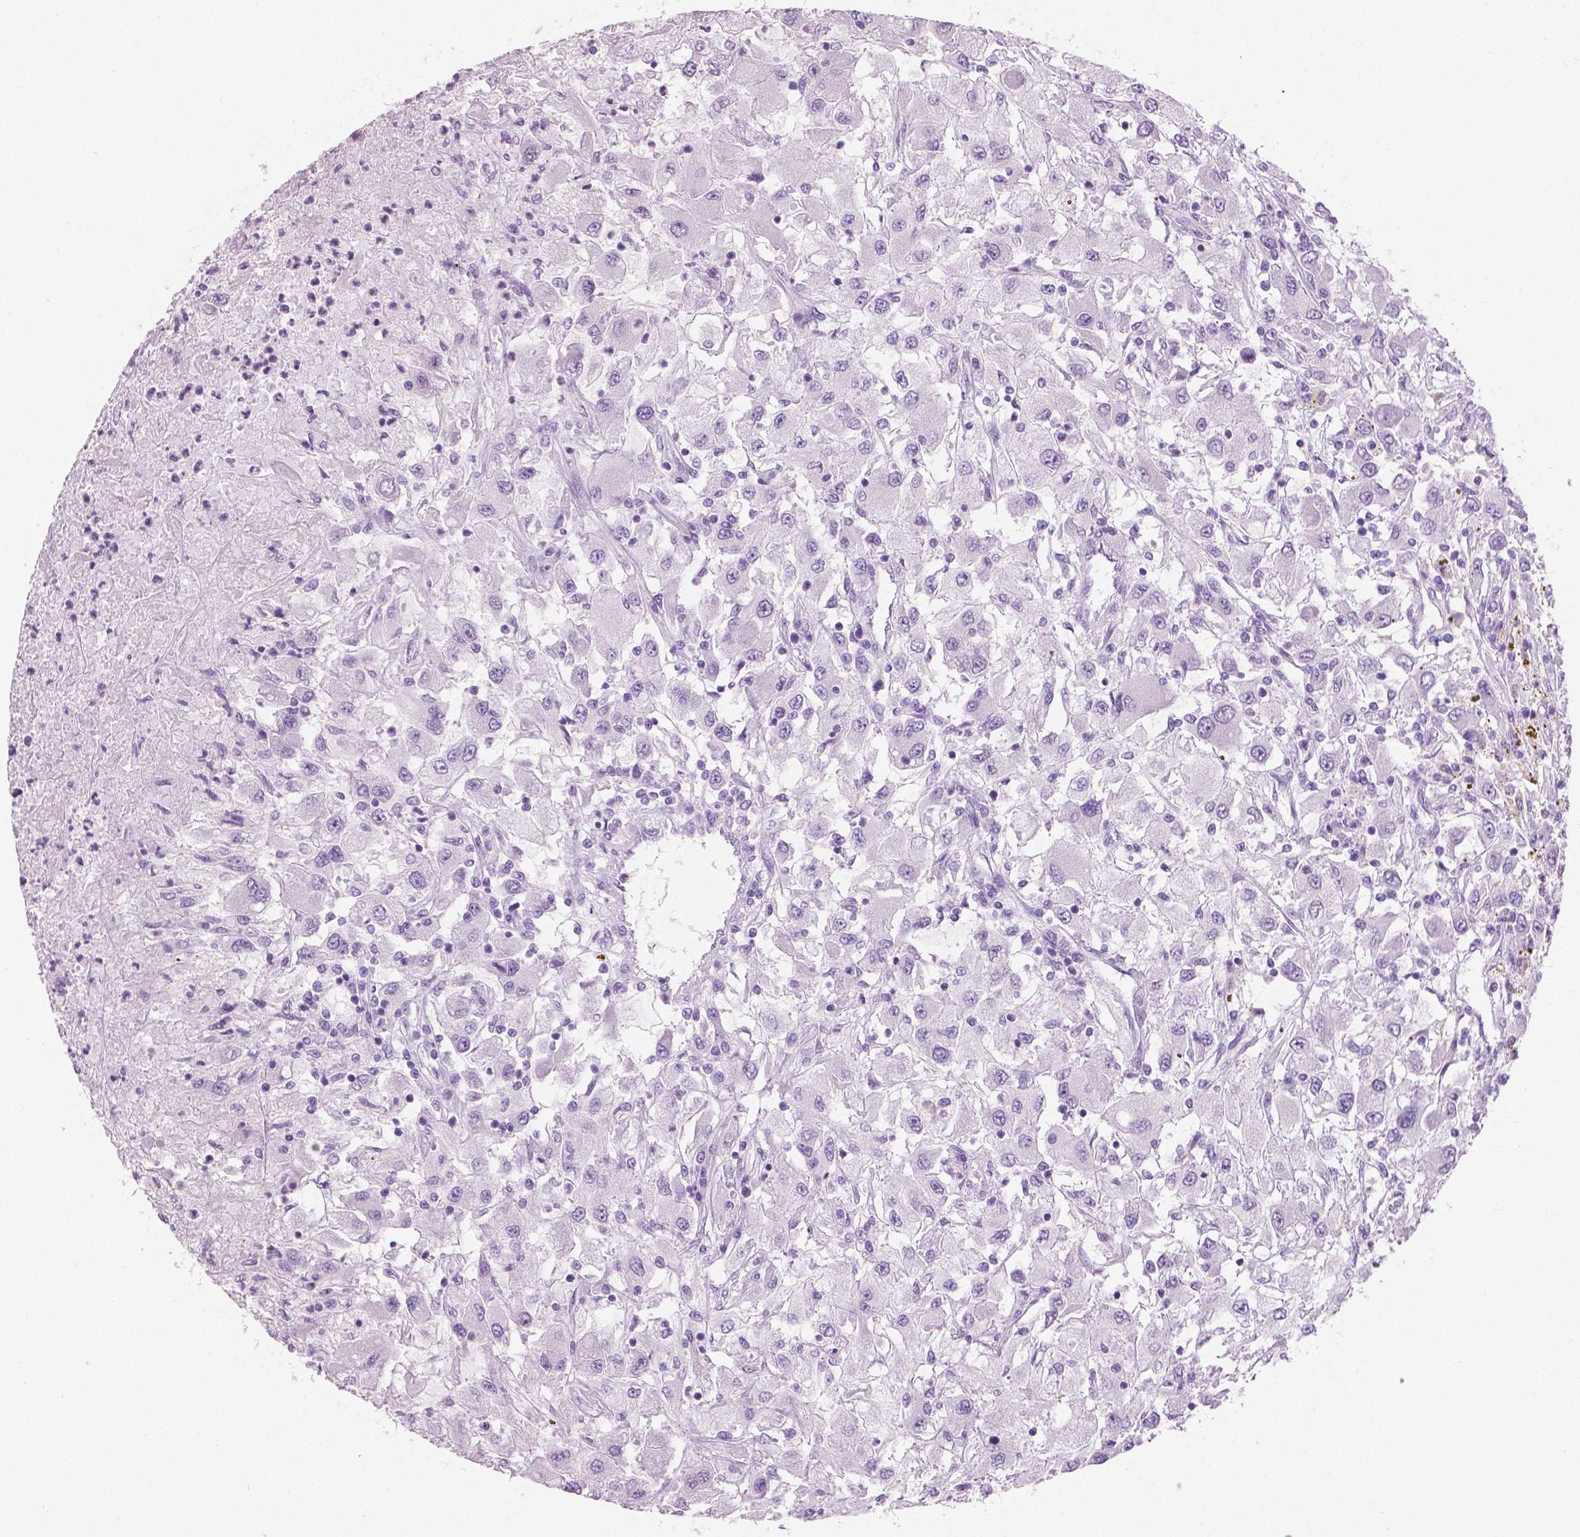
{"staining": {"intensity": "negative", "quantity": "none", "location": "none"}, "tissue": "renal cancer", "cell_type": "Tumor cells", "image_type": "cancer", "snomed": [{"axis": "morphology", "description": "Adenocarcinoma, NOS"}, {"axis": "topography", "description": "Kidney"}], "caption": "The histopathology image displays no staining of tumor cells in adenocarcinoma (renal).", "gene": "PLIN4", "patient": {"sex": "female", "age": 67}}